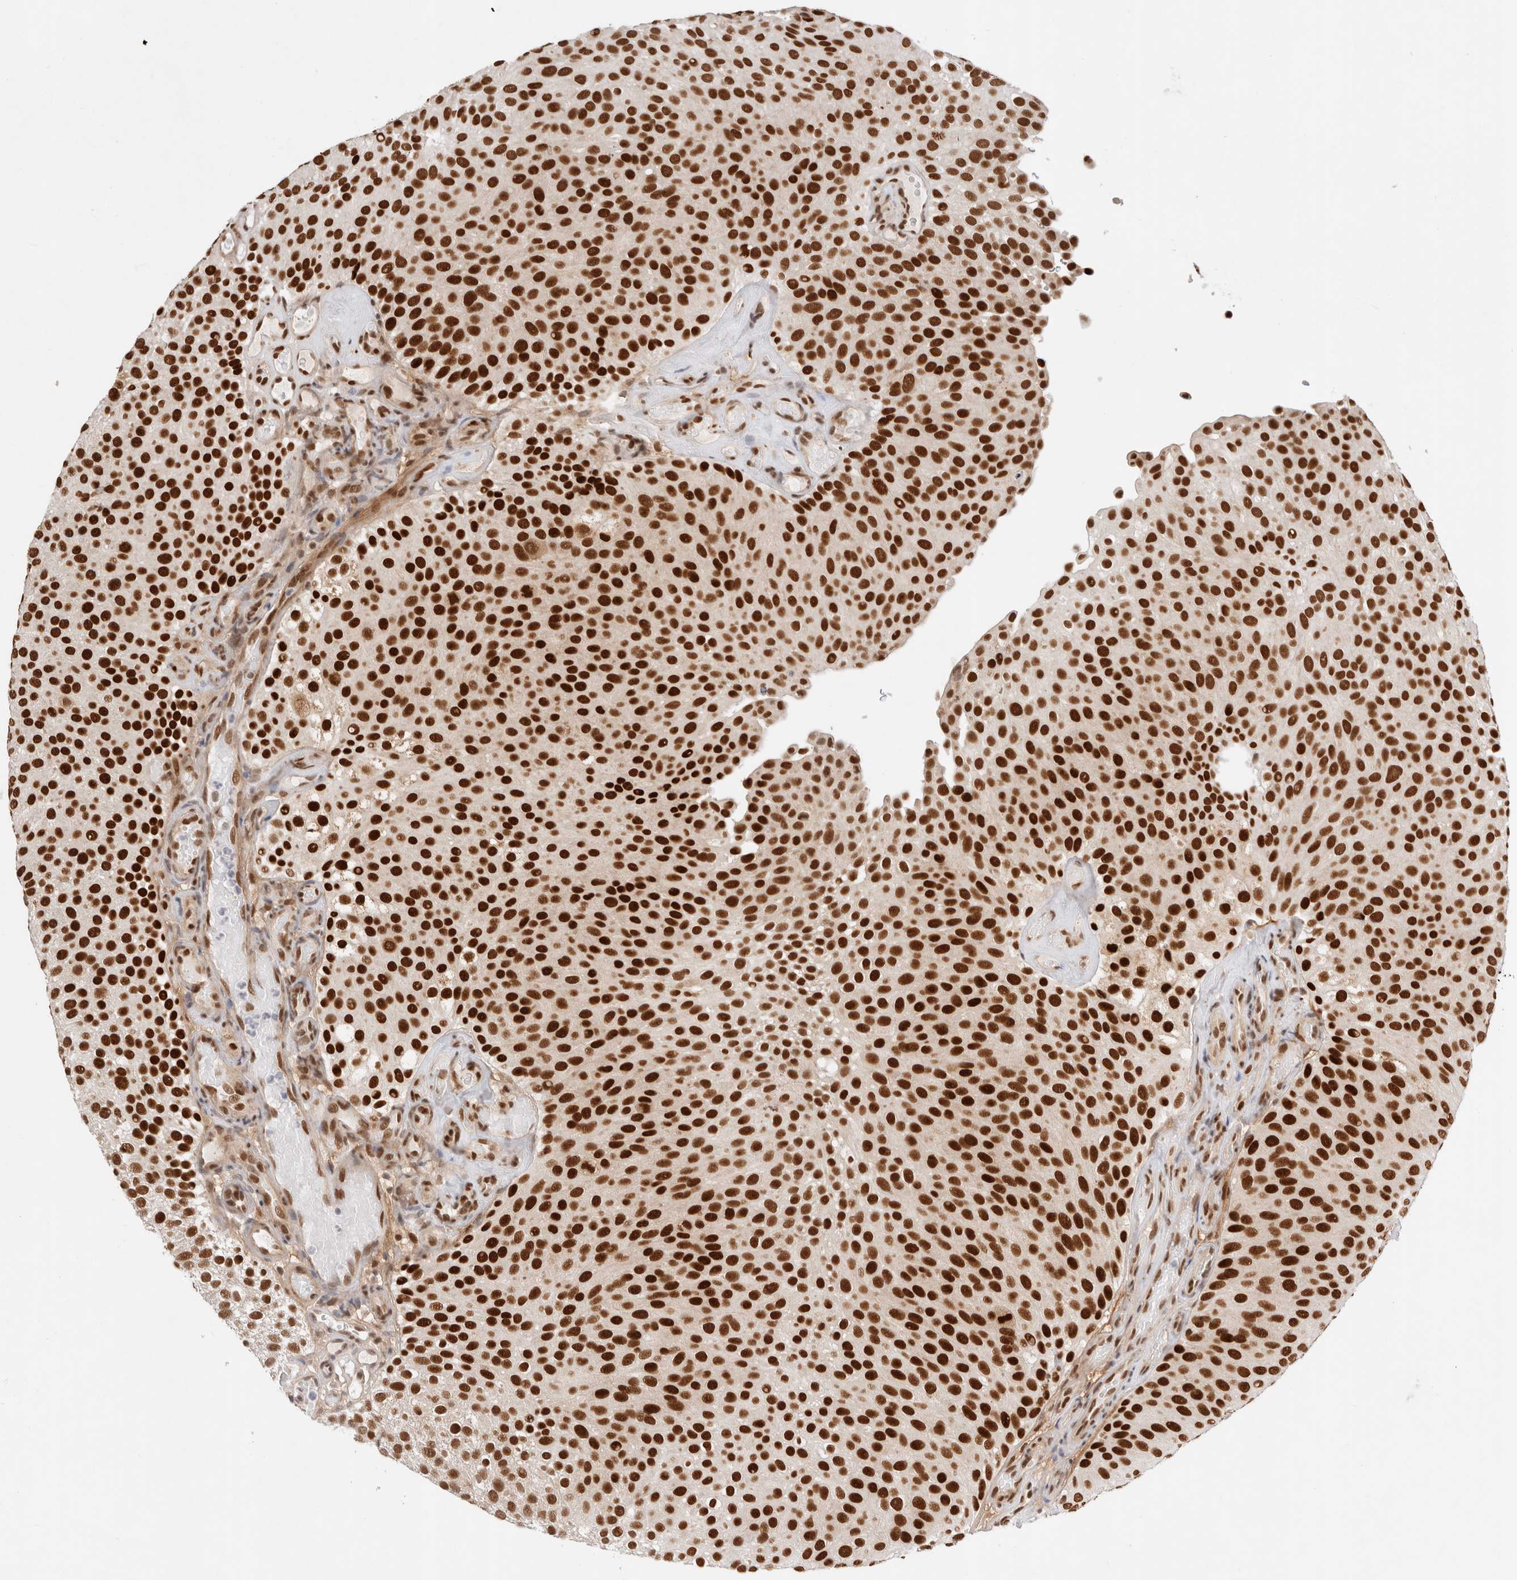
{"staining": {"intensity": "strong", "quantity": ">75%", "location": "nuclear"}, "tissue": "urothelial cancer", "cell_type": "Tumor cells", "image_type": "cancer", "snomed": [{"axis": "morphology", "description": "Urothelial carcinoma, Low grade"}, {"axis": "topography", "description": "Urinary bladder"}], "caption": "IHC staining of urothelial carcinoma (low-grade), which exhibits high levels of strong nuclear positivity in about >75% of tumor cells indicating strong nuclear protein positivity. The staining was performed using DAB (brown) for protein detection and nuclei were counterstained in hematoxylin (blue).", "gene": "GTF2I", "patient": {"sex": "male", "age": 78}}